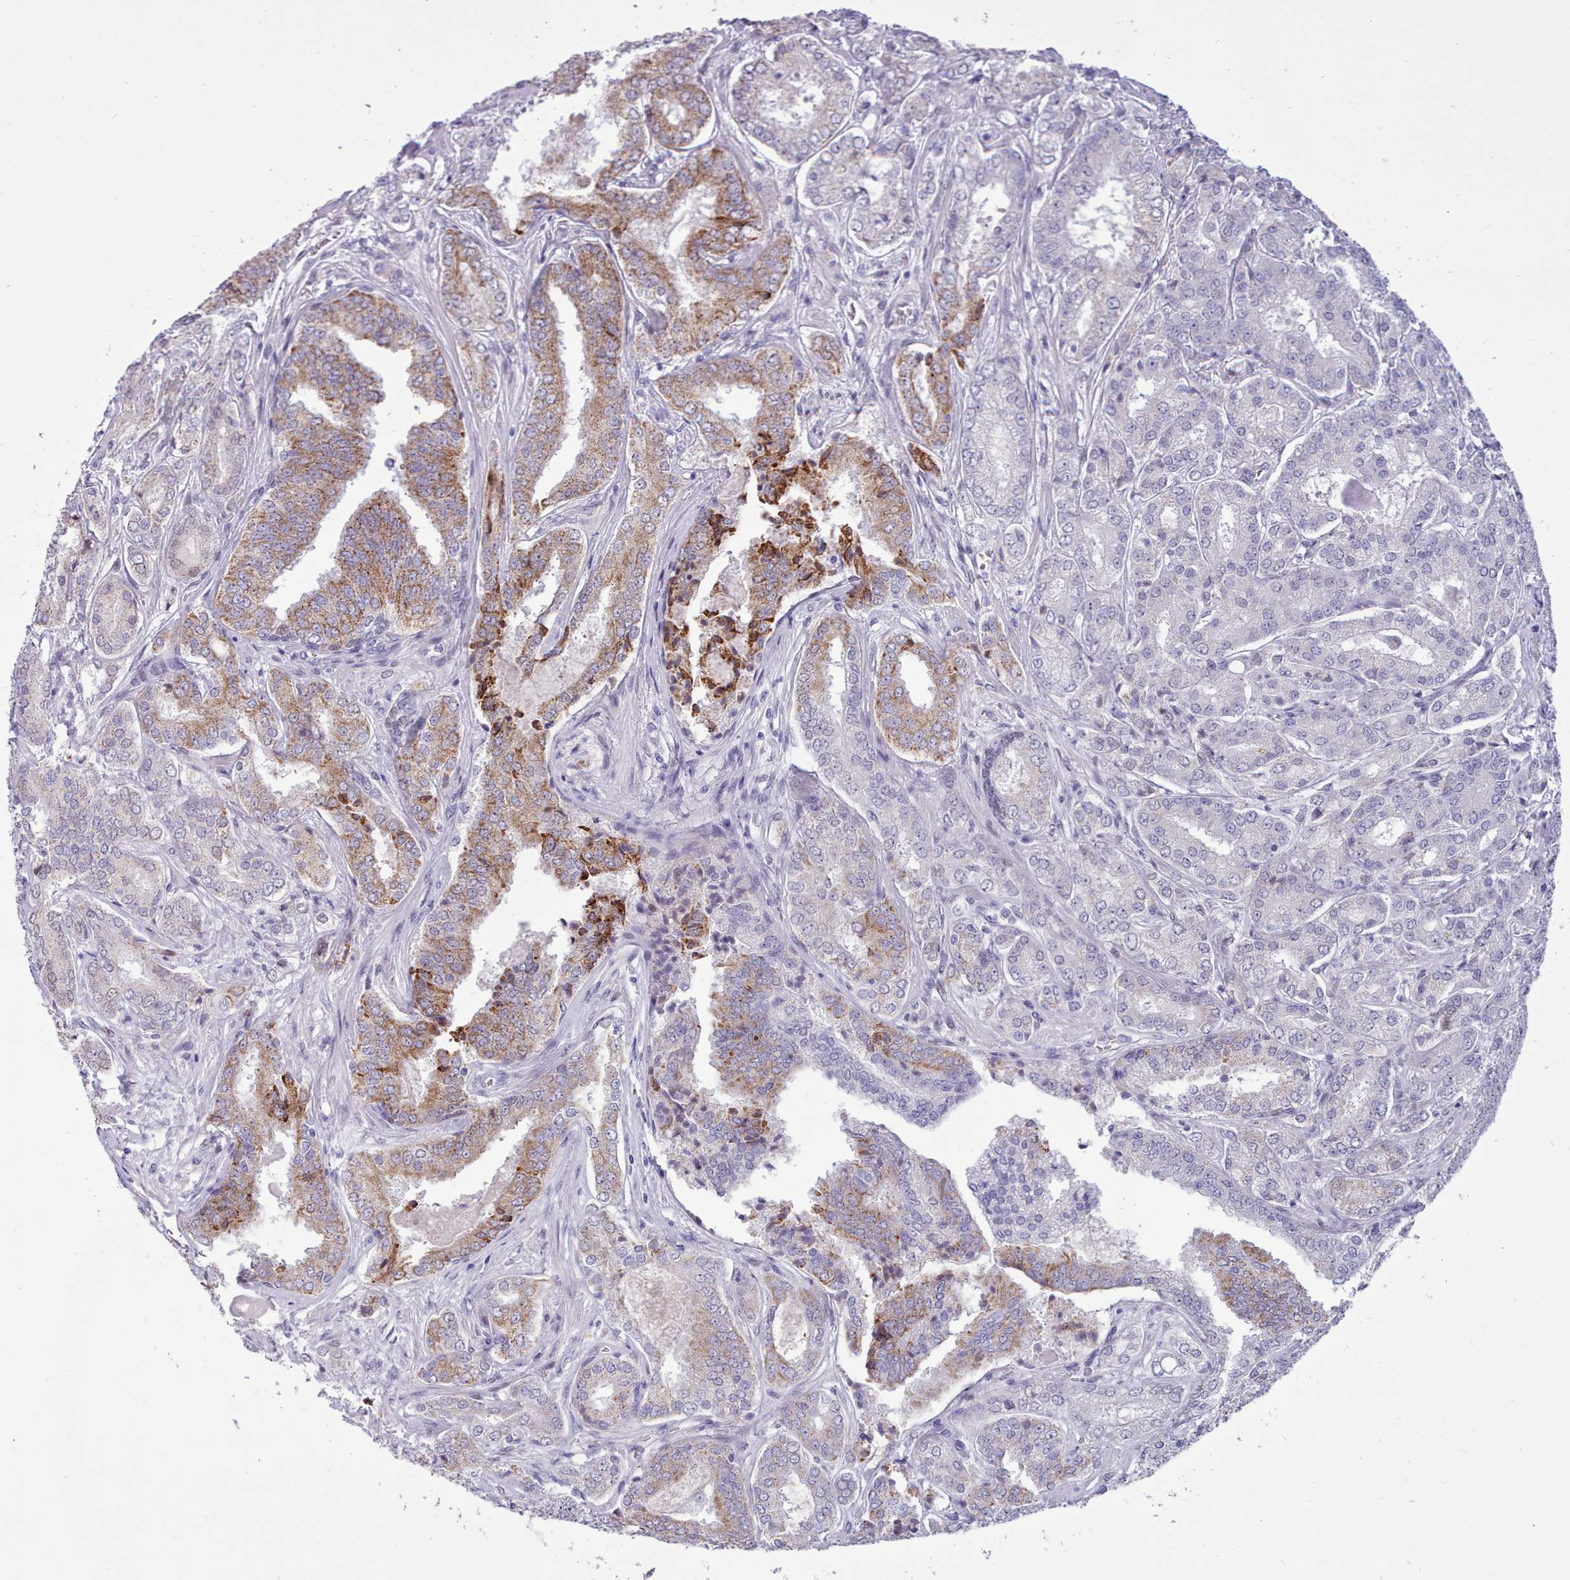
{"staining": {"intensity": "moderate", "quantity": "<25%", "location": "cytoplasmic/membranous"}, "tissue": "prostate cancer", "cell_type": "Tumor cells", "image_type": "cancer", "snomed": [{"axis": "morphology", "description": "Adenocarcinoma, High grade"}, {"axis": "topography", "description": "Prostate"}], "caption": "About <25% of tumor cells in prostate cancer (high-grade adenocarcinoma) reveal moderate cytoplasmic/membranous protein positivity as visualized by brown immunohistochemical staining.", "gene": "TMEM253", "patient": {"sex": "male", "age": 63}}